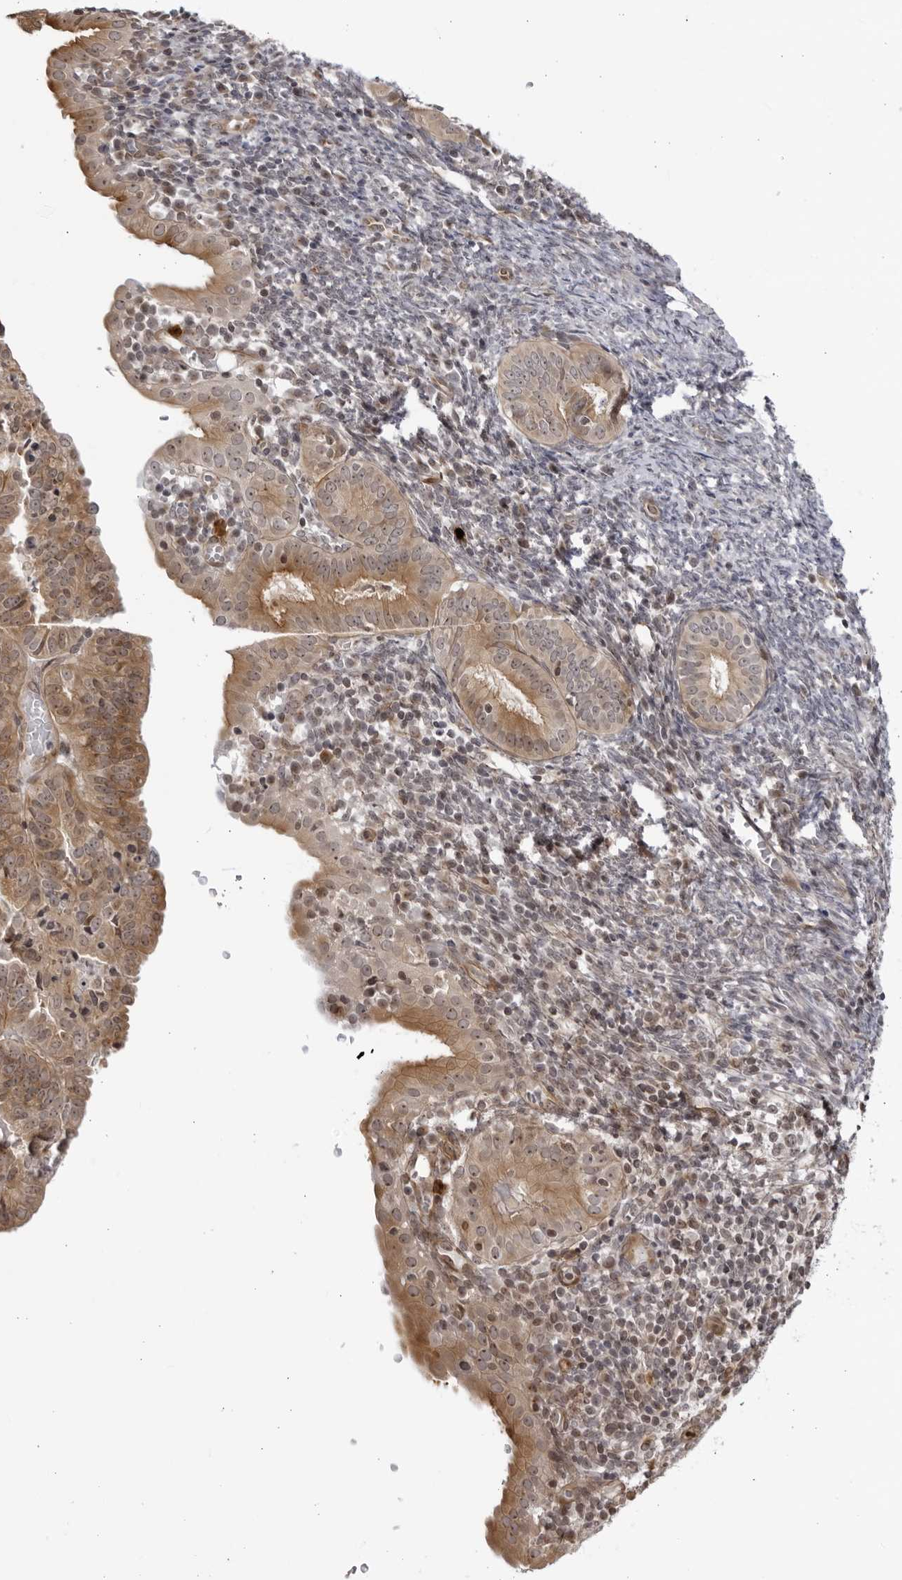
{"staining": {"intensity": "moderate", "quantity": ">75%", "location": "cytoplasmic/membranous,nuclear"}, "tissue": "endometrial cancer", "cell_type": "Tumor cells", "image_type": "cancer", "snomed": [{"axis": "morphology", "description": "Adenocarcinoma, NOS"}, {"axis": "topography", "description": "Uterus"}], "caption": "DAB (3,3'-diaminobenzidine) immunohistochemical staining of human adenocarcinoma (endometrial) reveals moderate cytoplasmic/membranous and nuclear protein positivity in approximately >75% of tumor cells.", "gene": "CNBD1", "patient": {"sex": "female", "age": 77}}